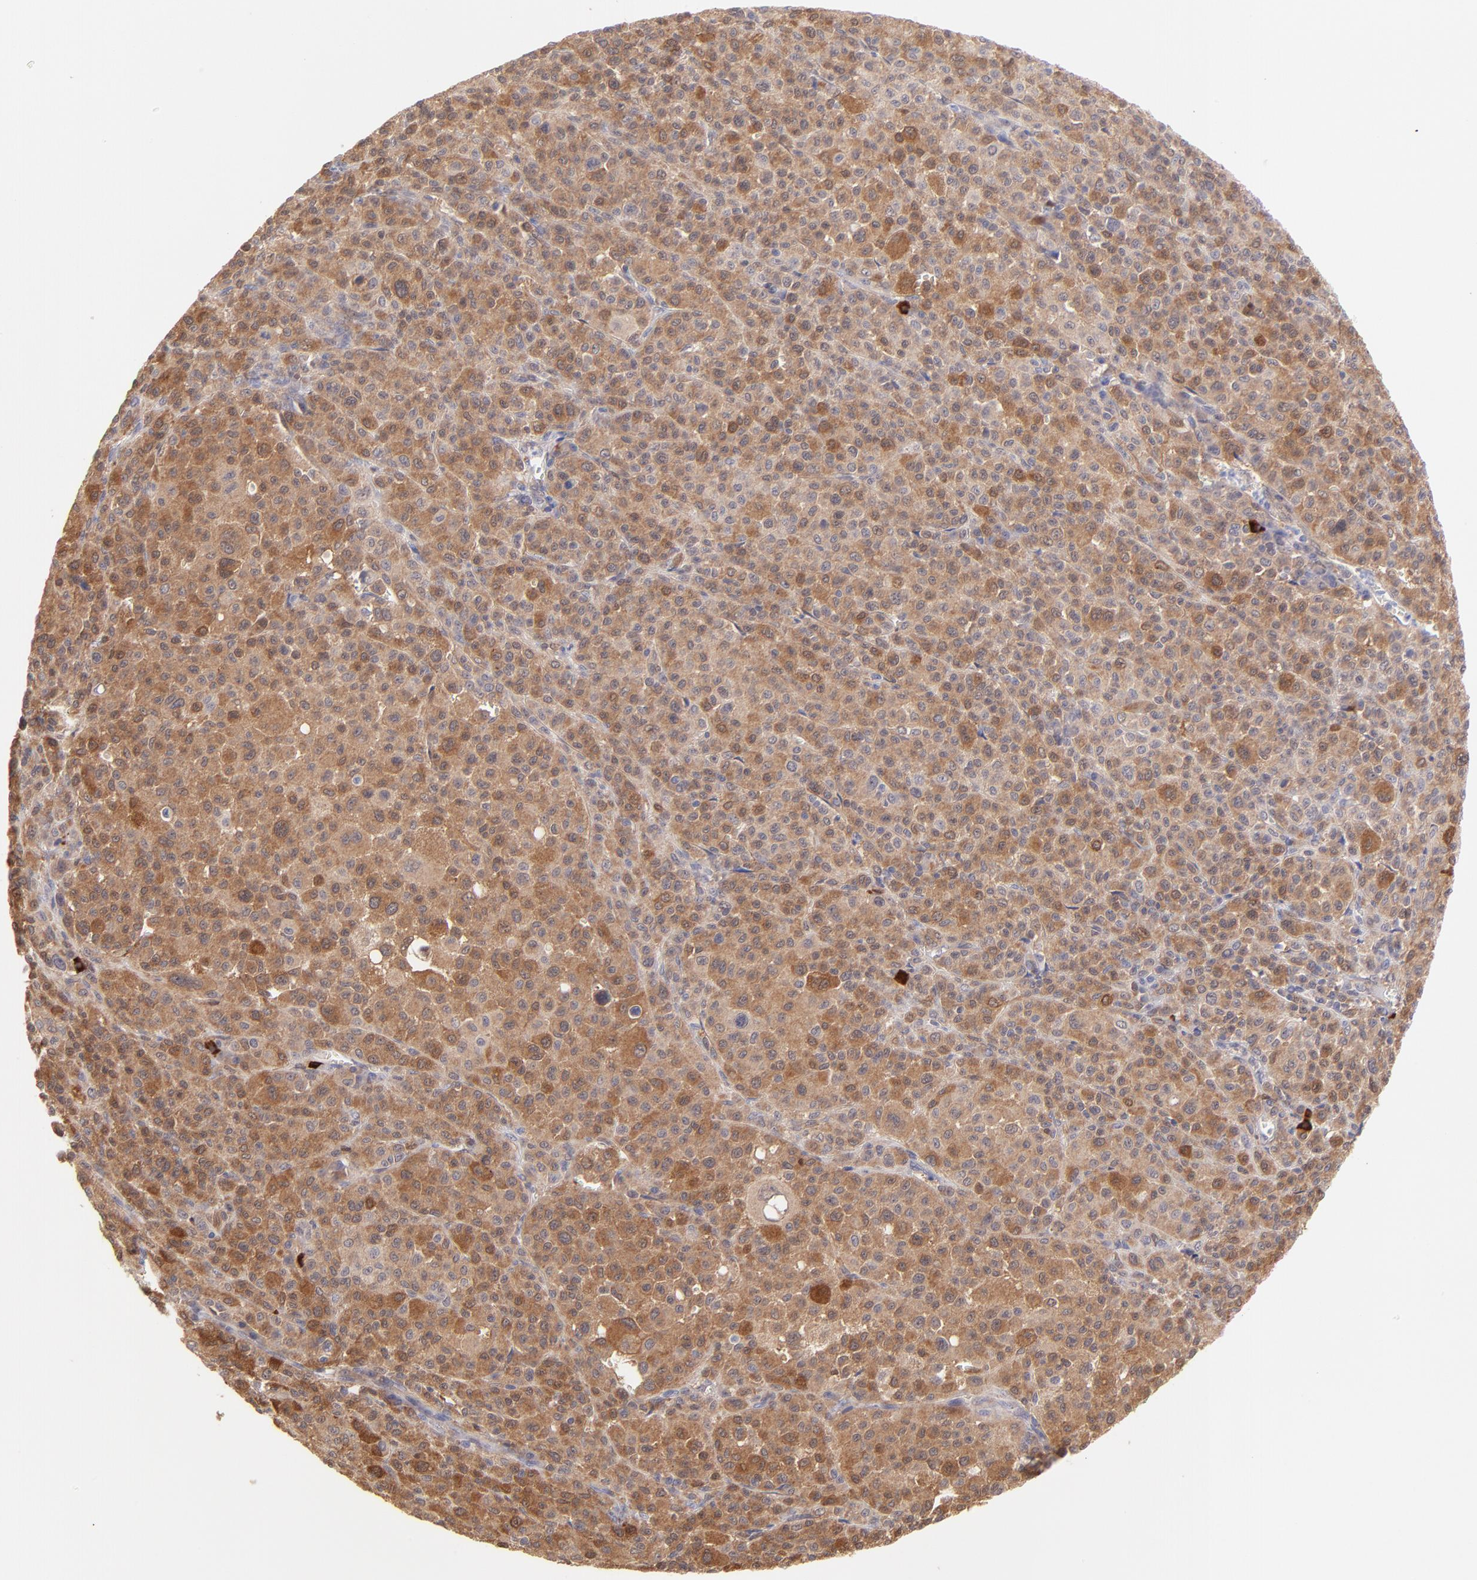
{"staining": {"intensity": "moderate", "quantity": ">75%", "location": "cytoplasmic/membranous"}, "tissue": "melanoma", "cell_type": "Tumor cells", "image_type": "cancer", "snomed": [{"axis": "morphology", "description": "Malignant melanoma, Metastatic site"}, {"axis": "topography", "description": "Skin"}], "caption": "A histopathology image of human malignant melanoma (metastatic site) stained for a protein shows moderate cytoplasmic/membranous brown staining in tumor cells.", "gene": "HYAL1", "patient": {"sex": "female", "age": 74}}